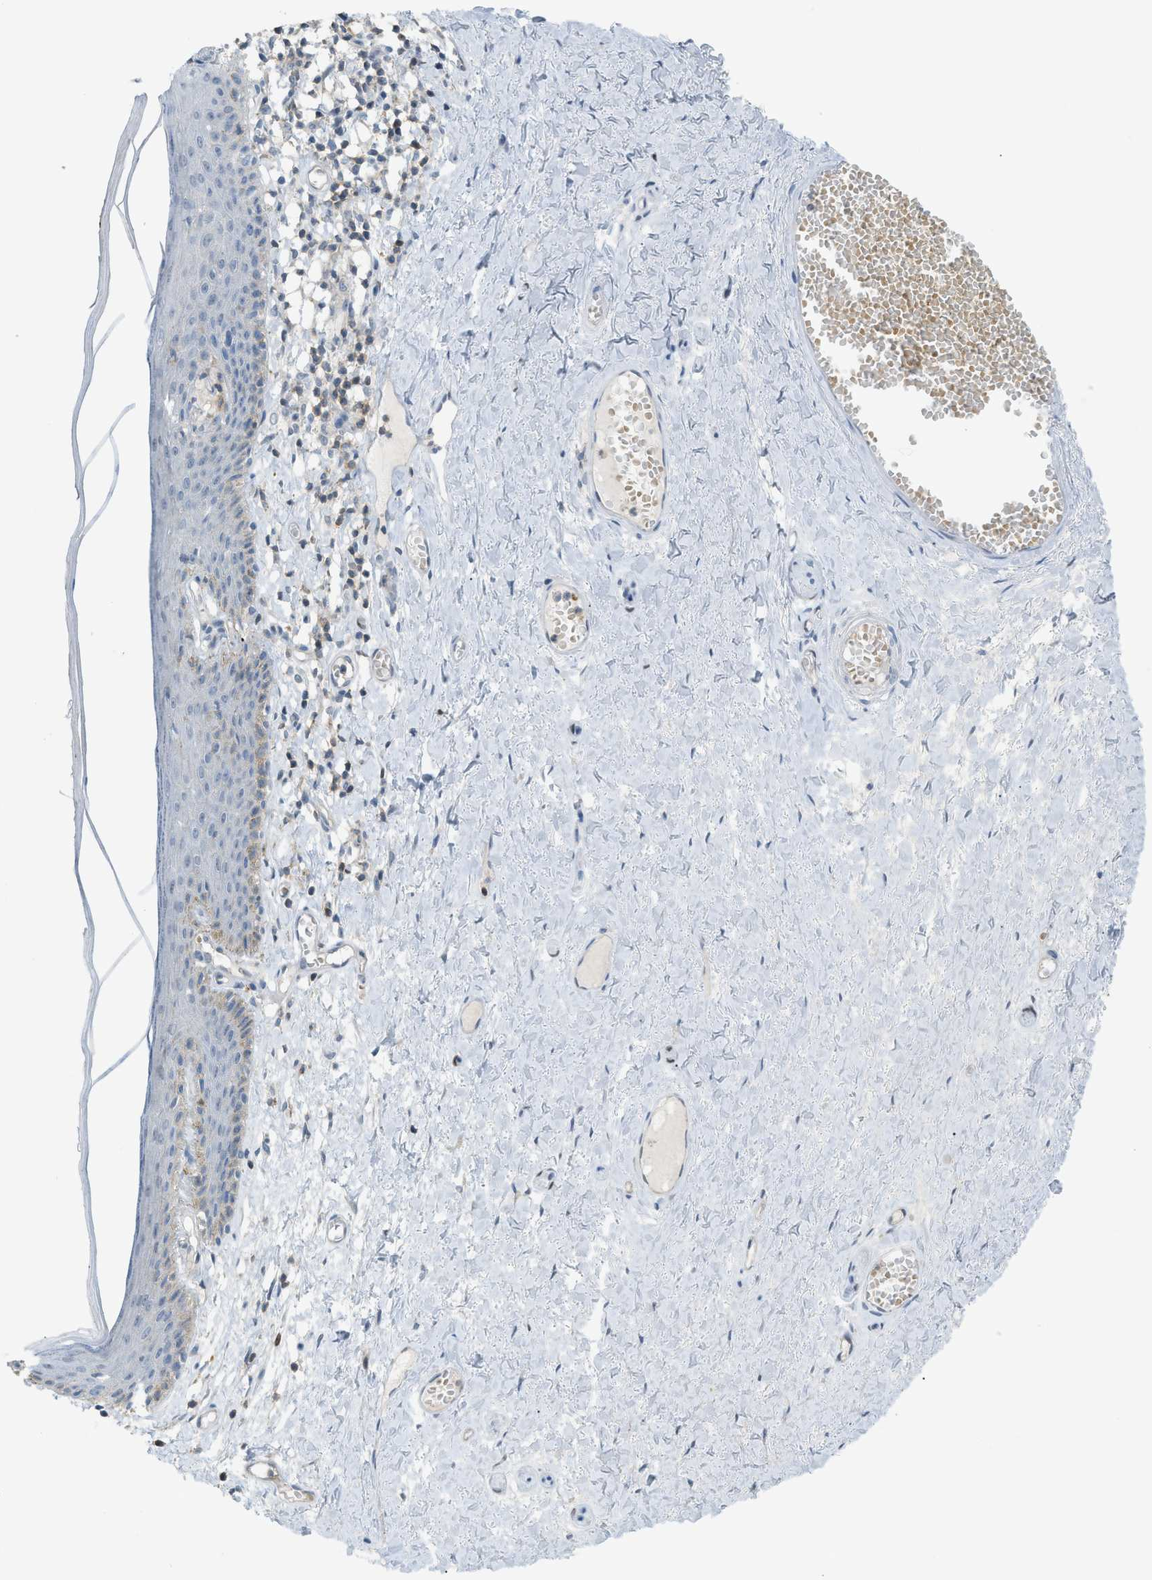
{"staining": {"intensity": "weak", "quantity": "25%-75%", "location": "cytoplasmic/membranous"}, "tissue": "skin", "cell_type": "Epidermal cells", "image_type": "normal", "snomed": [{"axis": "morphology", "description": "Normal tissue, NOS"}, {"axis": "topography", "description": "Adipose tissue"}, {"axis": "topography", "description": "Vascular tissue"}, {"axis": "topography", "description": "Anal"}, {"axis": "topography", "description": "Peripheral nerve tissue"}], "caption": "The photomicrograph demonstrates staining of benign skin, revealing weak cytoplasmic/membranous protein positivity (brown color) within epidermal cells.", "gene": "GRK6", "patient": {"sex": "female", "age": 54}}